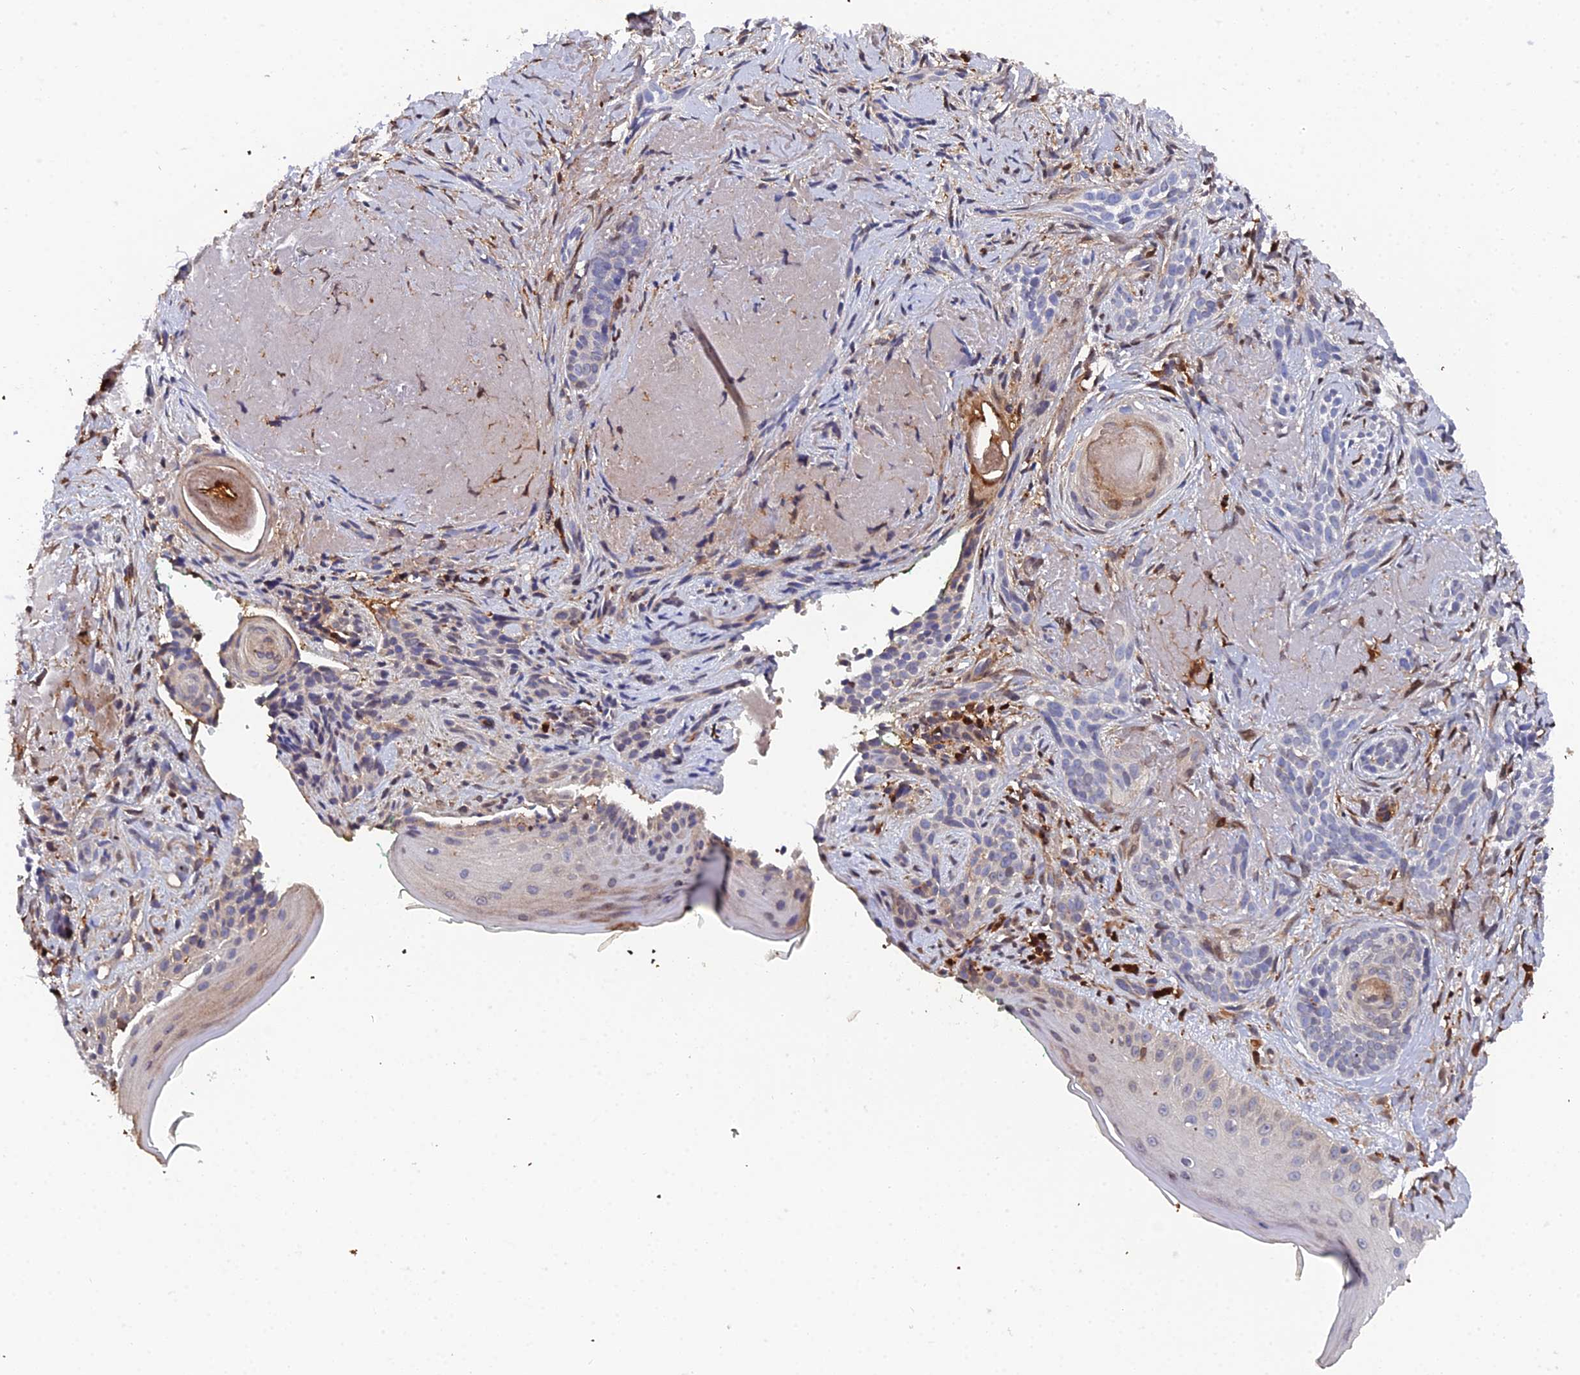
{"staining": {"intensity": "negative", "quantity": "none", "location": "none"}, "tissue": "skin cancer", "cell_type": "Tumor cells", "image_type": "cancer", "snomed": [{"axis": "morphology", "description": "Basal cell carcinoma"}, {"axis": "topography", "description": "Skin"}], "caption": "Skin cancer (basal cell carcinoma) was stained to show a protein in brown. There is no significant positivity in tumor cells.", "gene": "GALK2", "patient": {"sex": "male", "age": 71}}